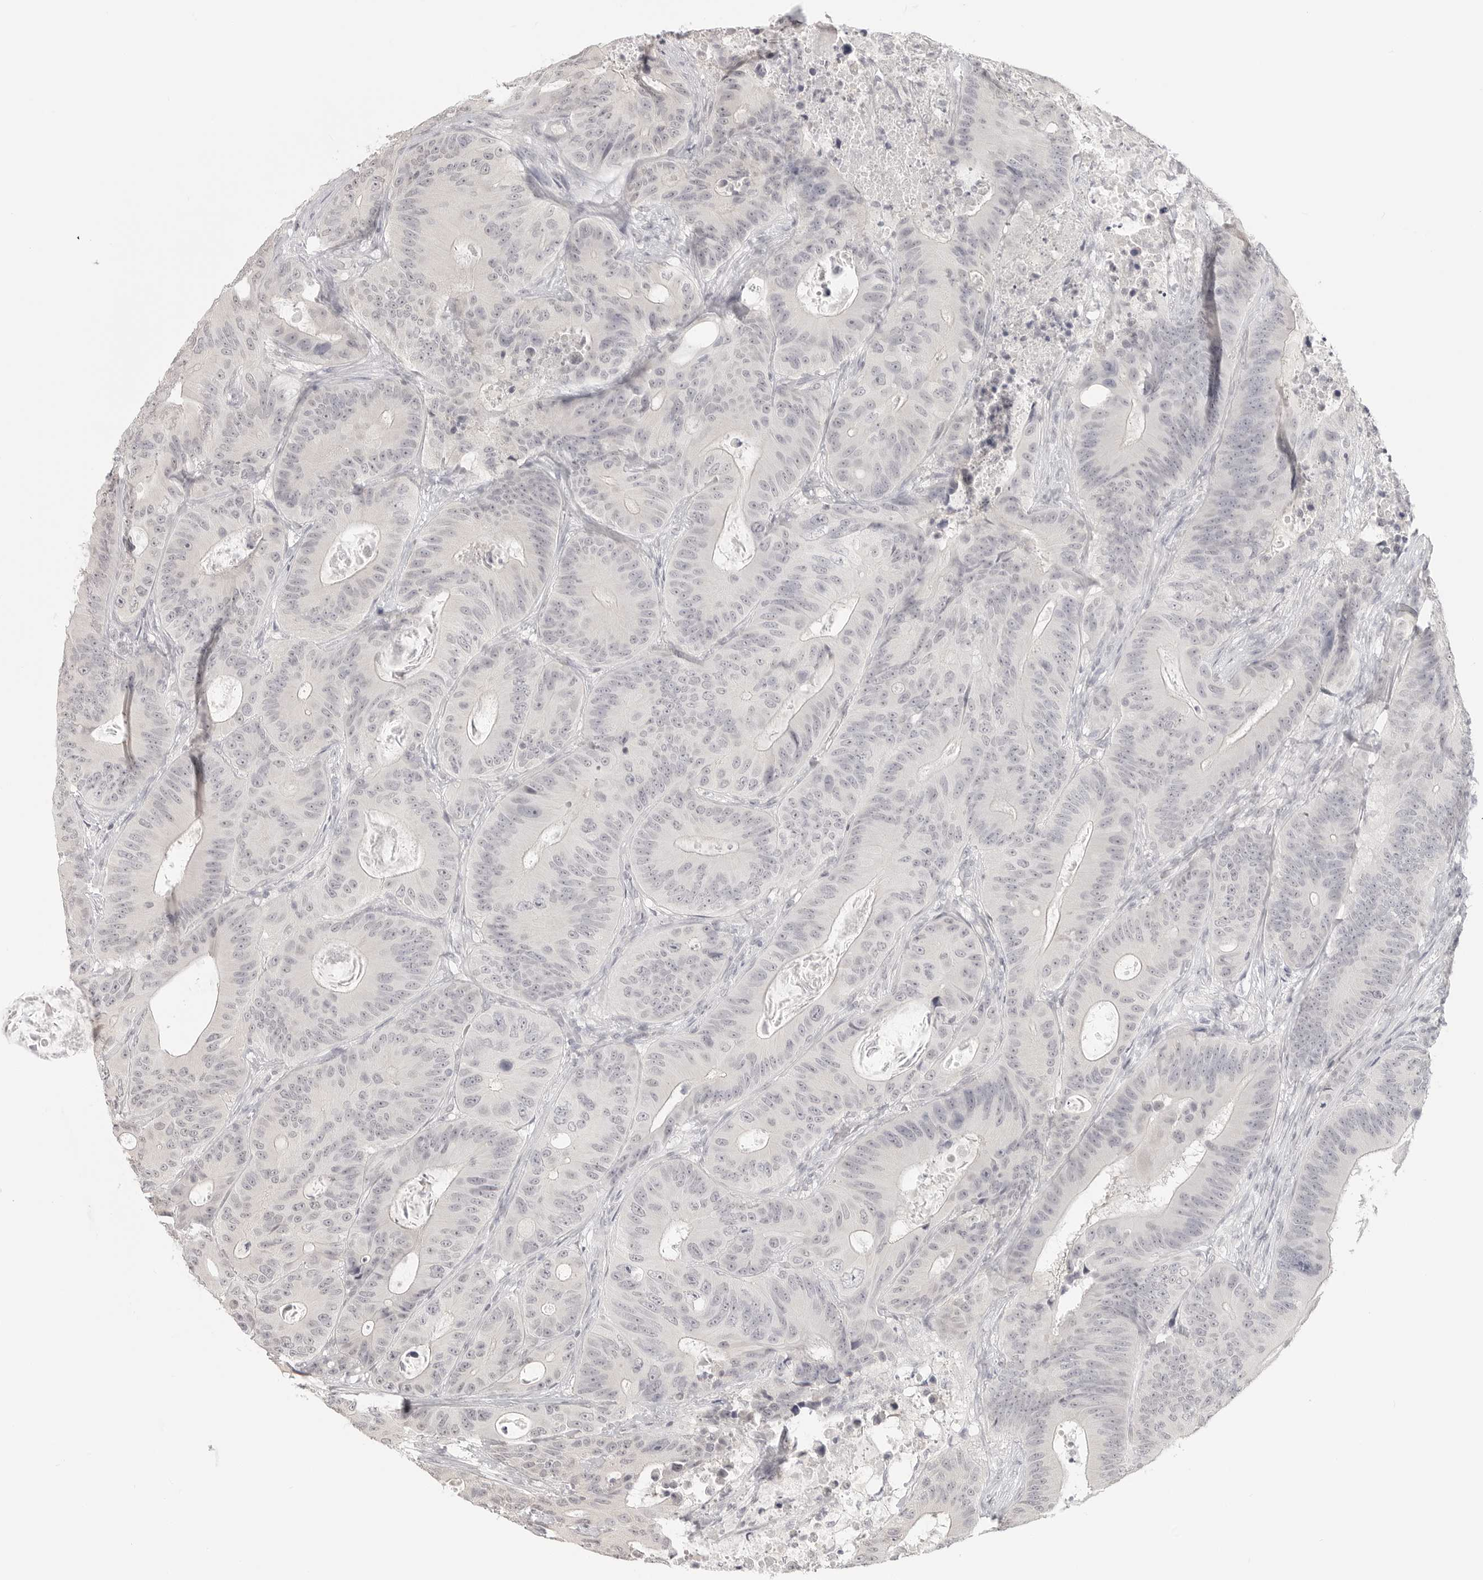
{"staining": {"intensity": "negative", "quantity": "none", "location": "none"}, "tissue": "colorectal cancer", "cell_type": "Tumor cells", "image_type": "cancer", "snomed": [{"axis": "morphology", "description": "Adenocarcinoma, NOS"}, {"axis": "topography", "description": "Colon"}], "caption": "Immunohistochemistry (IHC) micrograph of human colorectal cancer (adenocarcinoma) stained for a protein (brown), which demonstrates no expression in tumor cells.", "gene": "KLK11", "patient": {"sex": "male", "age": 83}}